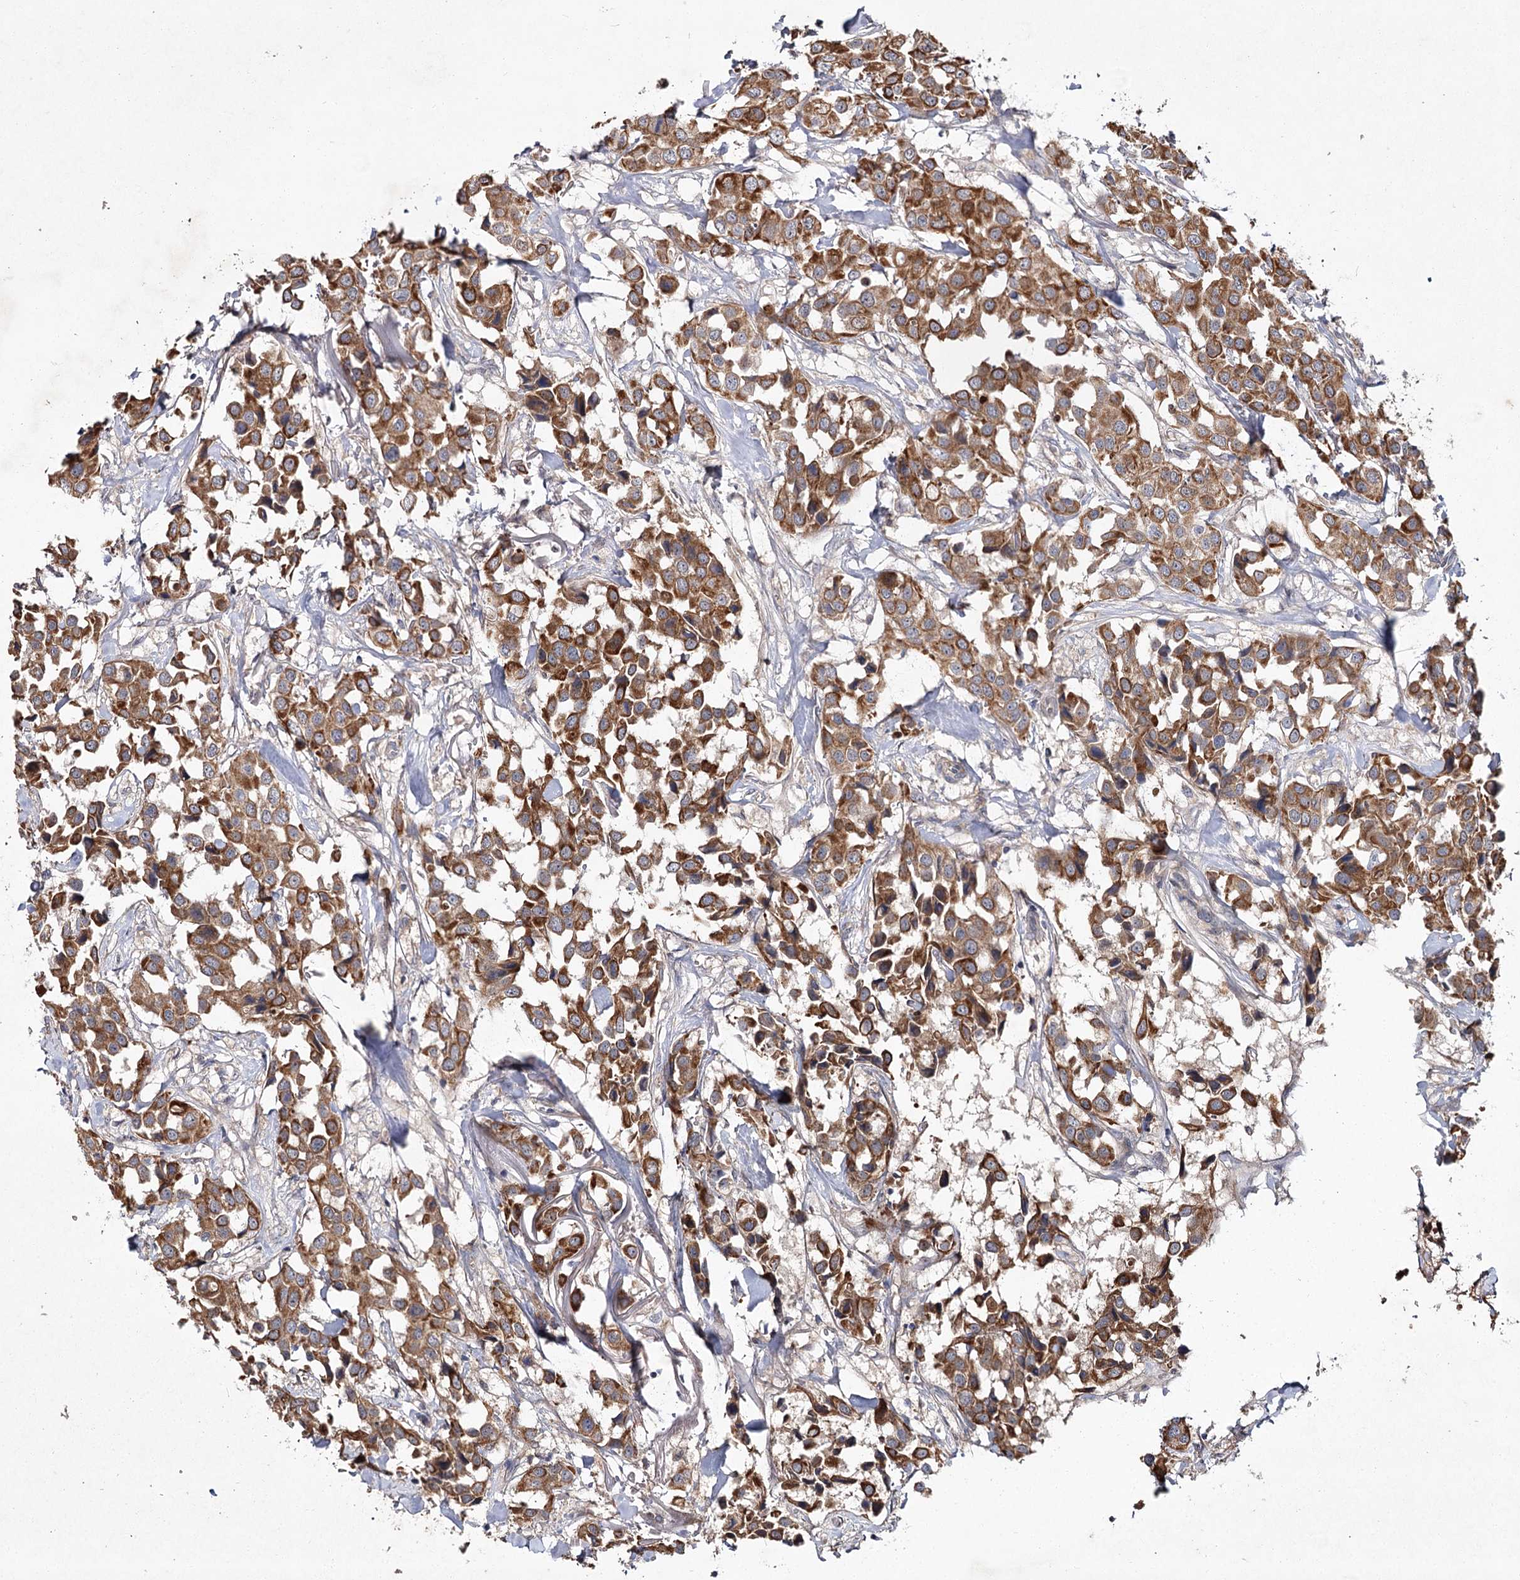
{"staining": {"intensity": "moderate", "quantity": ">75%", "location": "cytoplasmic/membranous"}, "tissue": "breast cancer", "cell_type": "Tumor cells", "image_type": "cancer", "snomed": [{"axis": "morphology", "description": "Duct carcinoma"}, {"axis": "topography", "description": "Breast"}], "caption": "Immunohistochemistry (IHC) micrograph of neoplastic tissue: breast invasive ductal carcinoma stained using immunohistochemistry demonstrates medium levels of moderate protein expression localized specifically in the cytoplasmic/membranous of tumor cells, appearing as a cytoplasmic/membranous brown color.", "gene": "MFN1", "patient": {"sex": "female", "age": 80}}